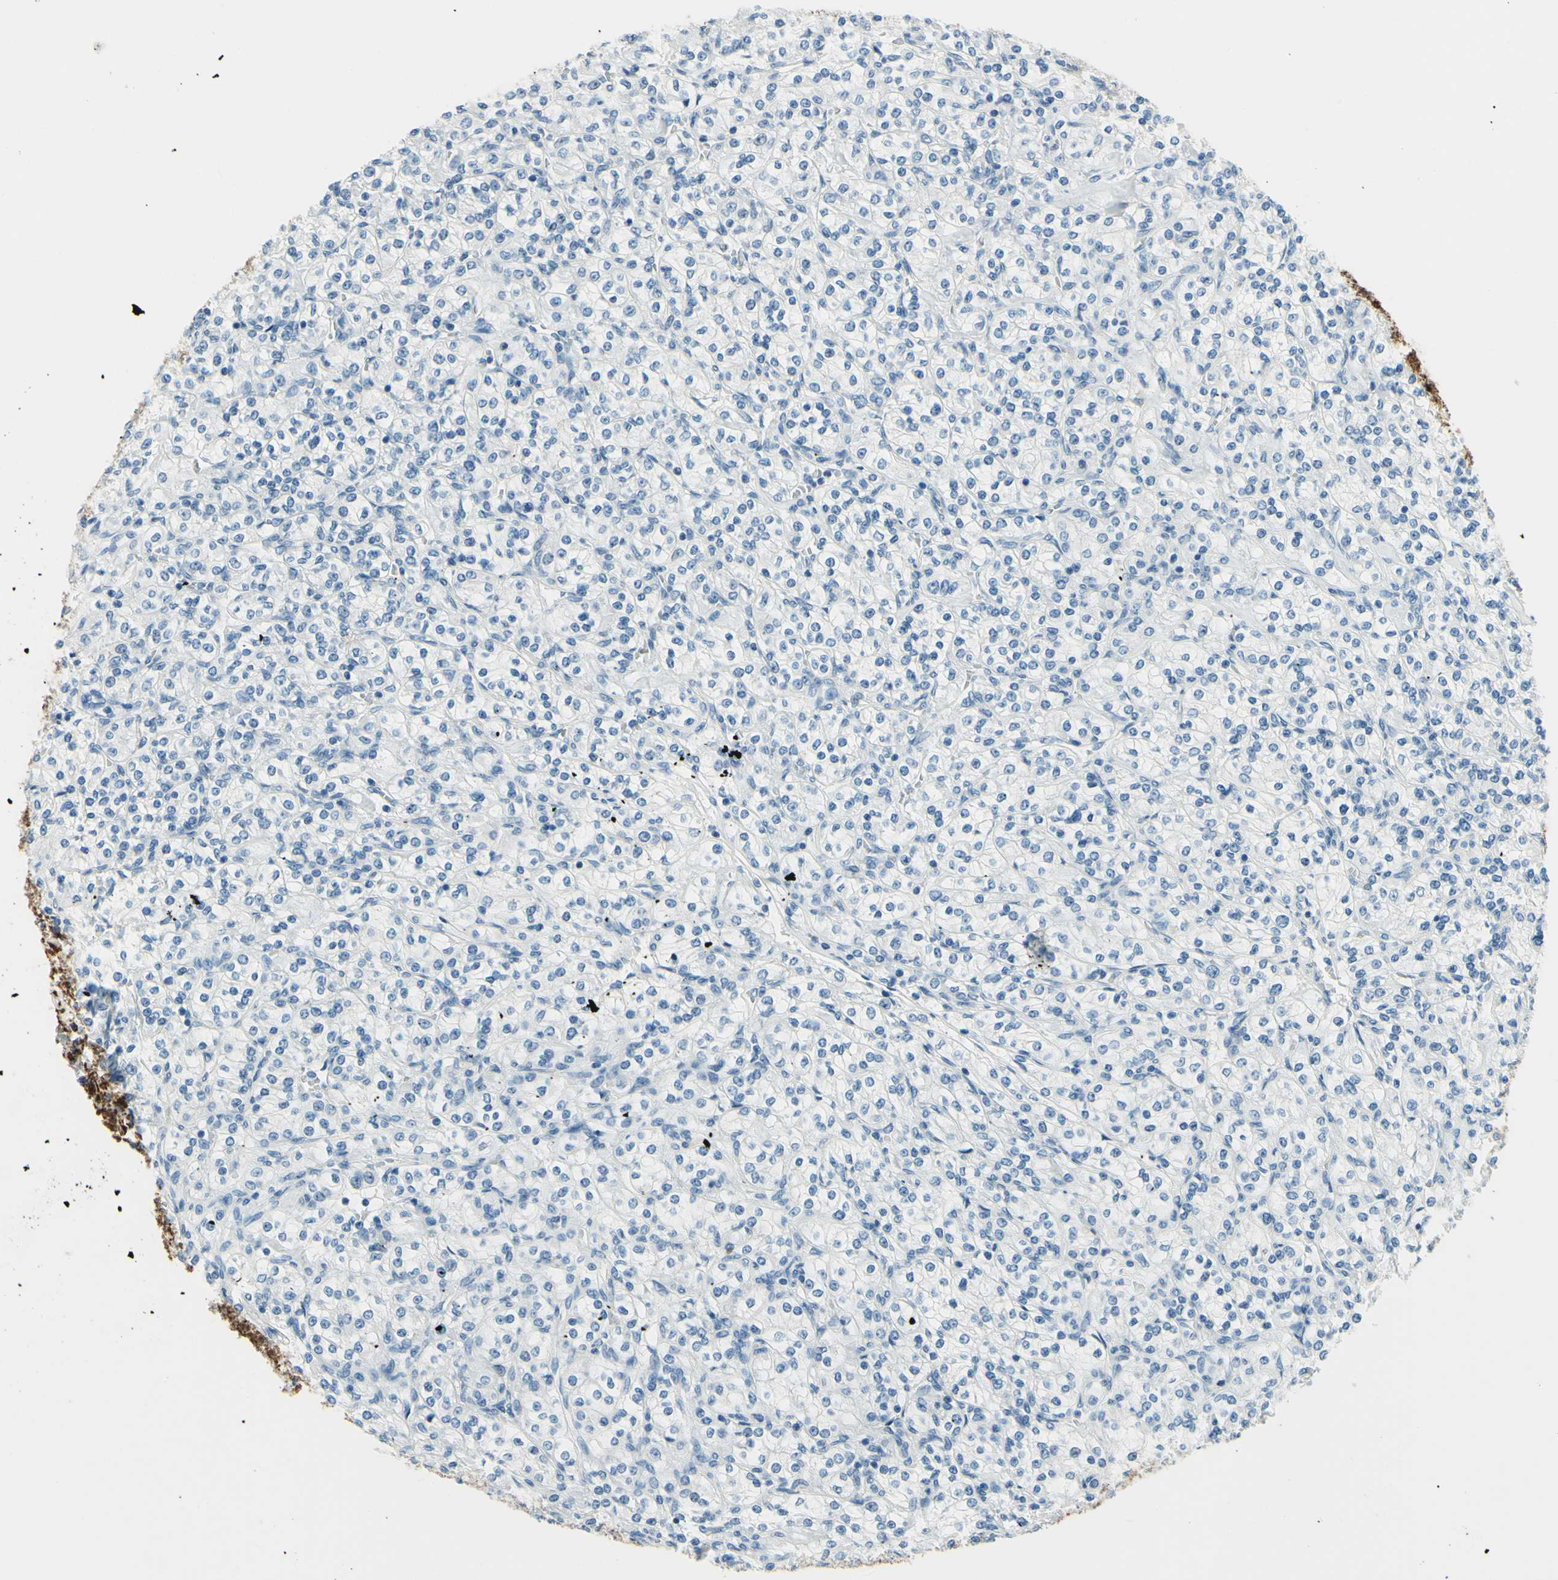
{"staining": {"intensity": "negative", "quantity": "none", "location": "none"}, "tissue": "renal cancer", "cell_type": "Tumor cells", "image_type": "cancer", "snomed": [{"axis": "morphology", "description": "Adenocarcinoma, NOS"}, {"axis": "topography", "description": "Kidney"}], "caption": "High power microscopy histopathology image of an immunohistochemistry histopathology image of renal cancer (adenocarcinoma), revealing no significant staining in tumor cells.", "gene": "MAVS", "patient": {"sex": "male", "age": 77}}